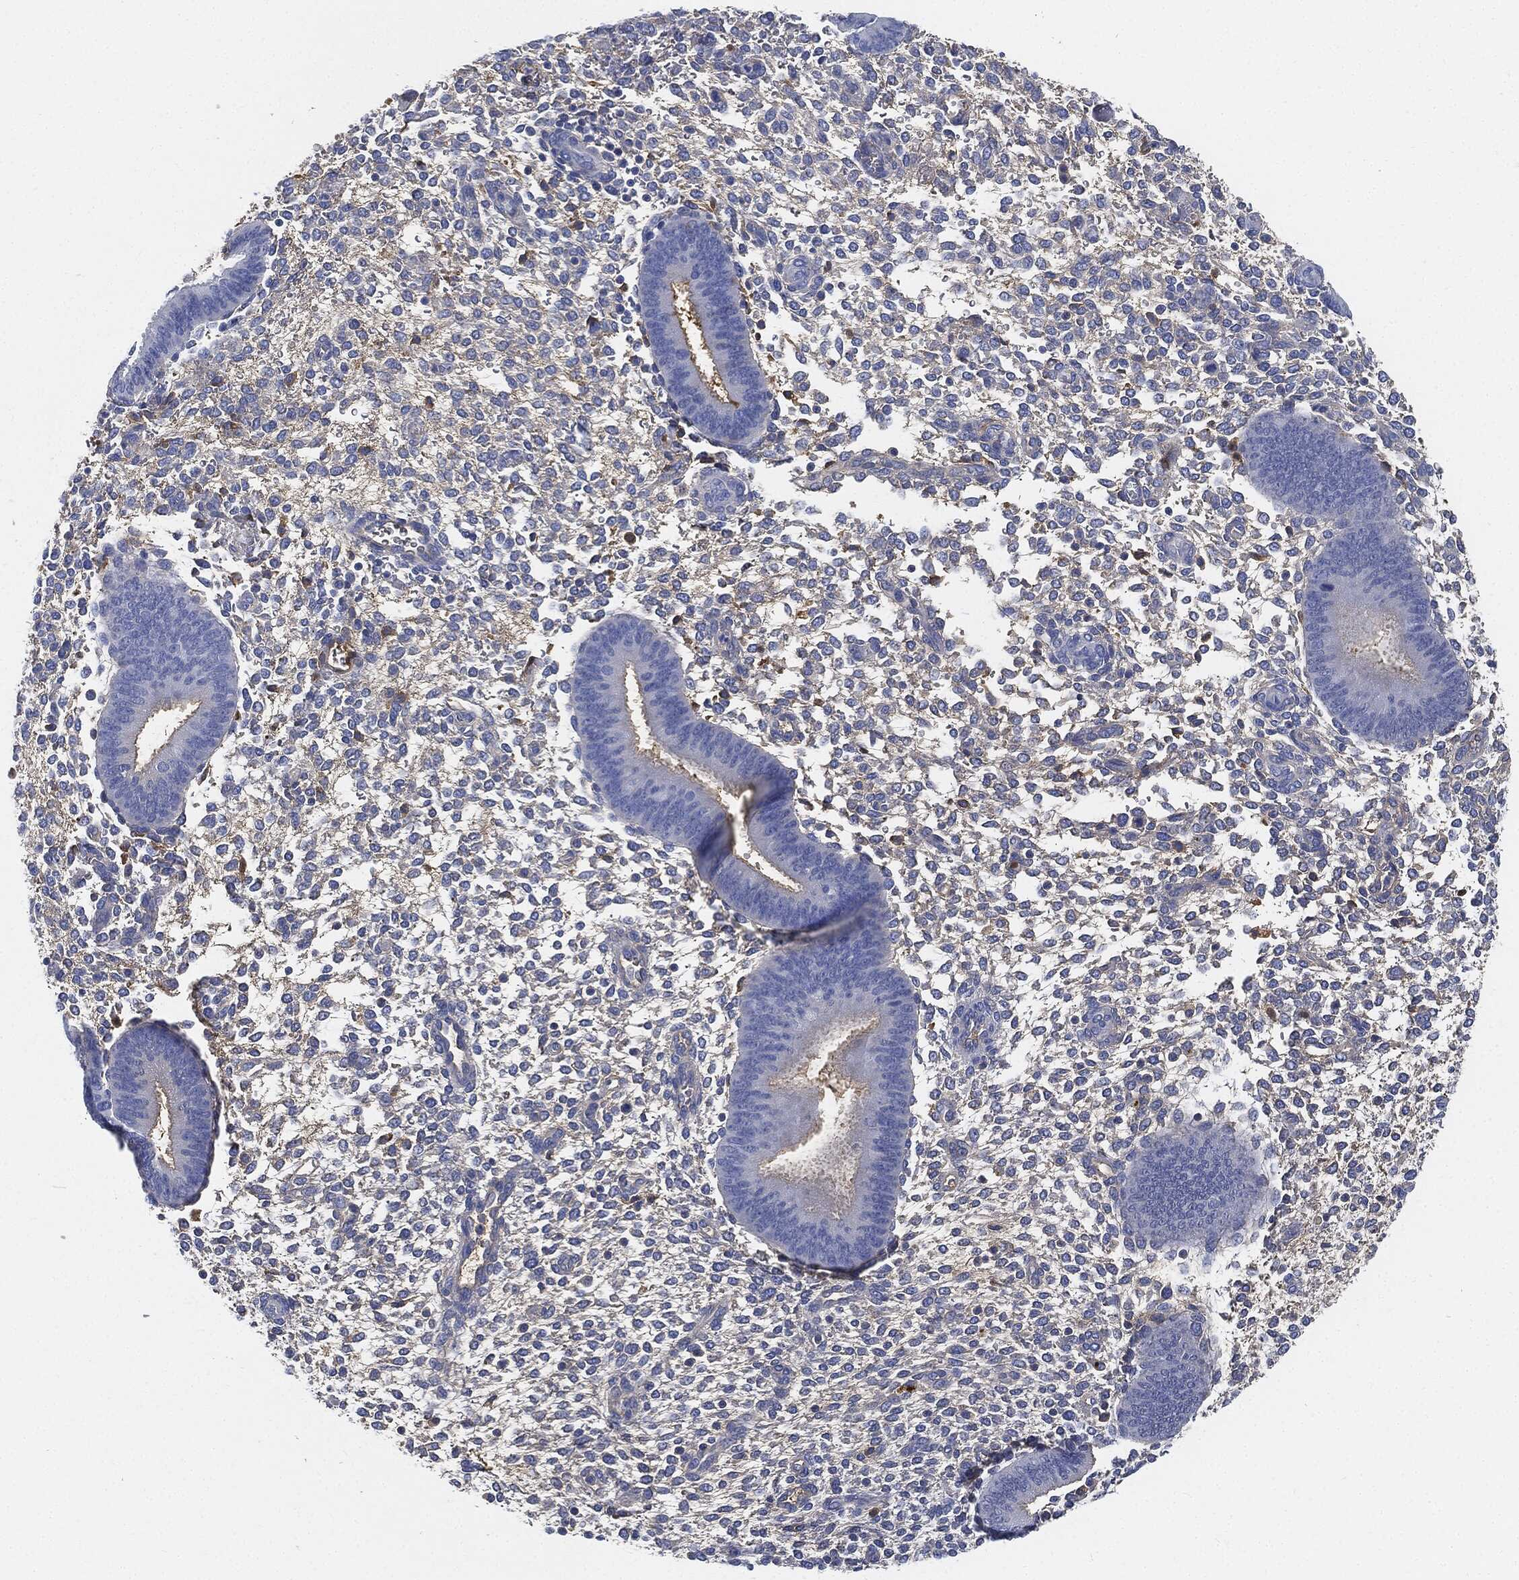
{"staining": {"intensity": "negative", "quantity": "none", "location": "none"}, "tissue": "endometrium", "cell_type": "Cells in endometrial stroma", "image_type": "normal", "snomed": [{"axis": "morphology", "description": "Normal tissue, NOS"}, {"axis": "topography", "description": "Endometrium"}], "caption": "Human endometrium stained for a protein using IHC displays no staining in cells in endometrial stroma.", "gene": "IGLV6", "patient": {"sex": "female", "age": 39}}